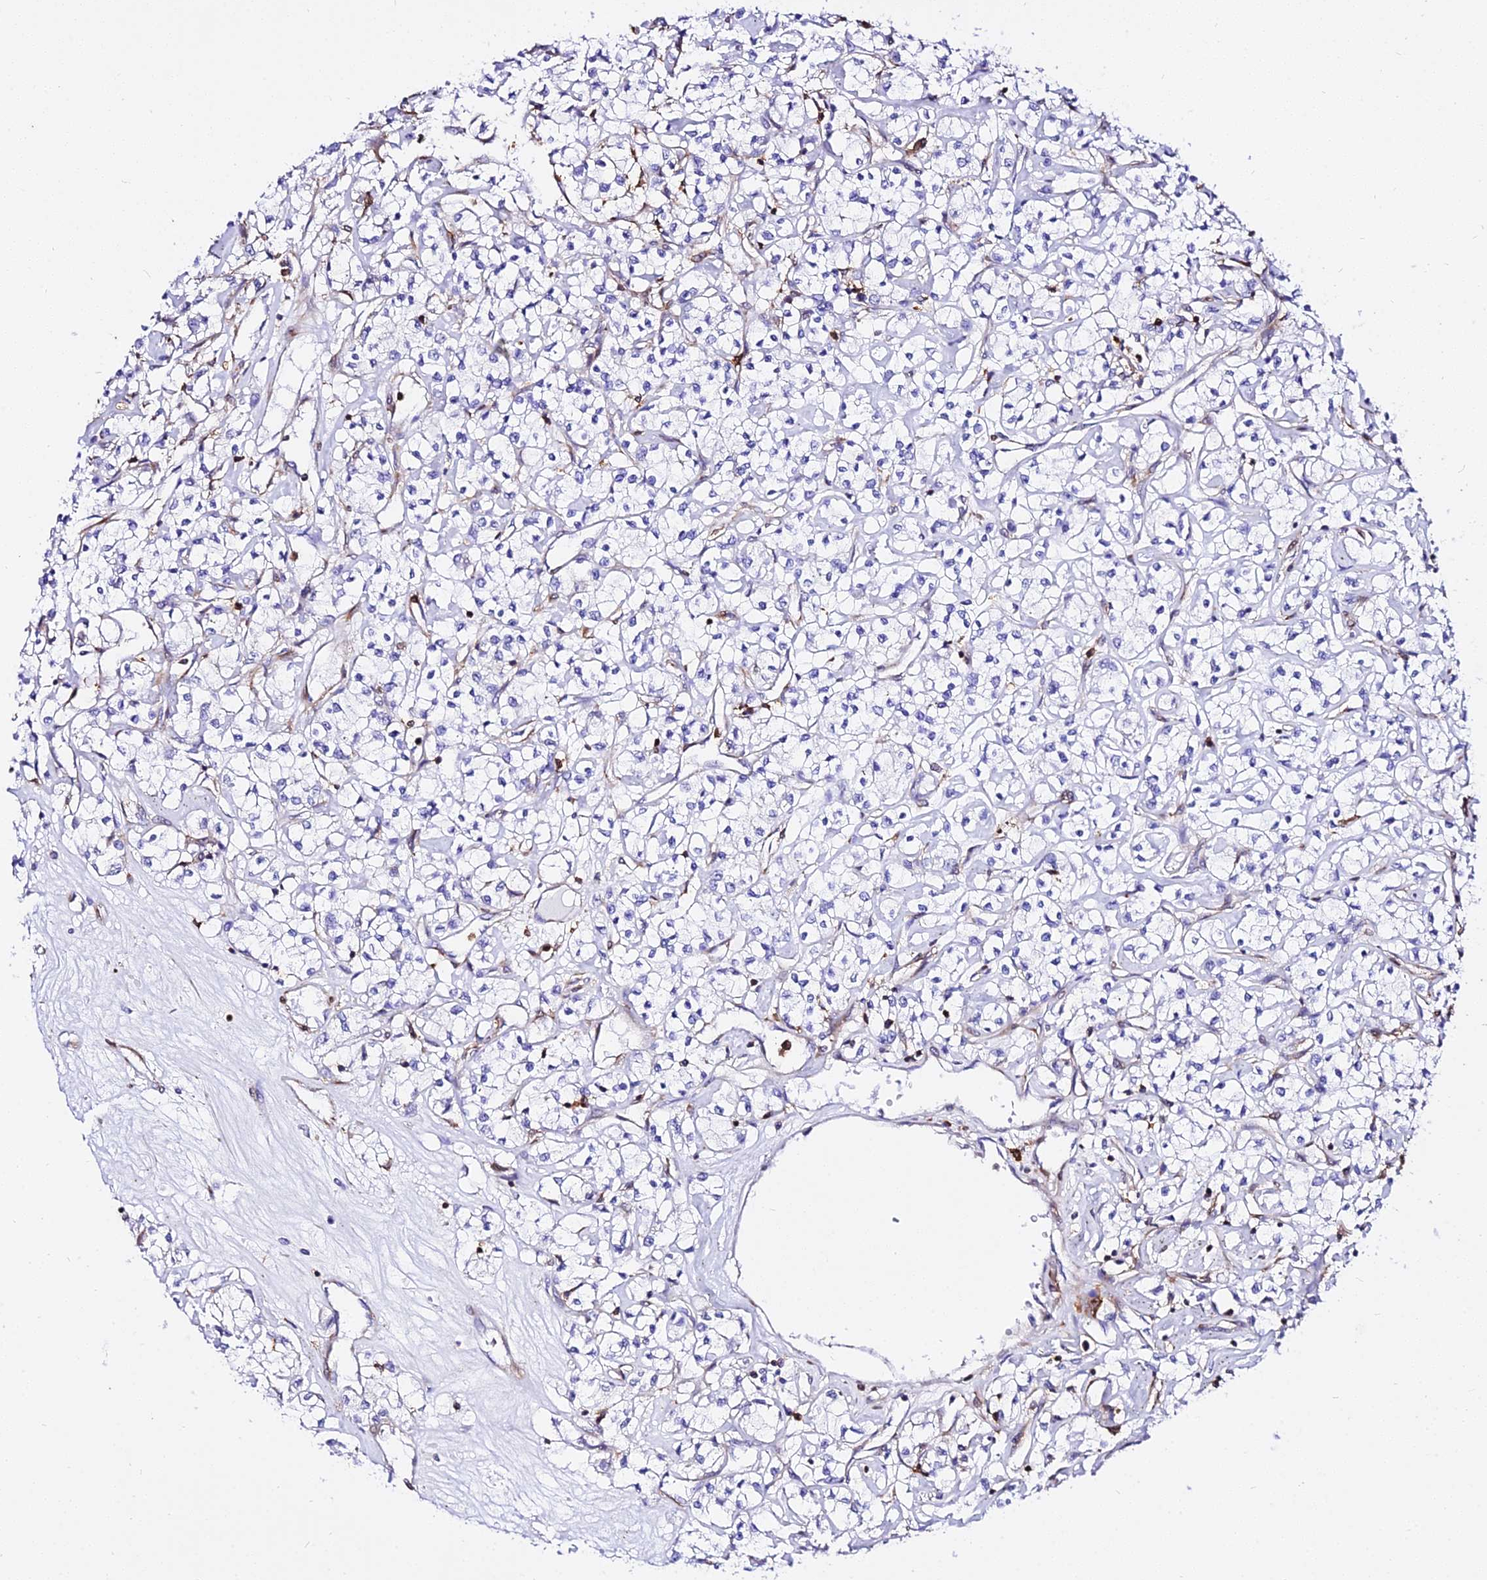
{"staining": {"intensity": "negative", "quantity": "none", "location": "none"}, "tissue": "renal cancer", "cell_type": "Tumor cells", "image_type": "cancer", "snomed": [{"axis": "morphology", "description": "Adenocarcinoma, NOS"}, {"axis": "topography", "description": "Kidney"}], "caption": "The image shows no staining of tumor cells in renal cancer. (DAB IHC, high magnification).", "gene": "CSRP1", "patient": {"sex": "female", "age": 59}}